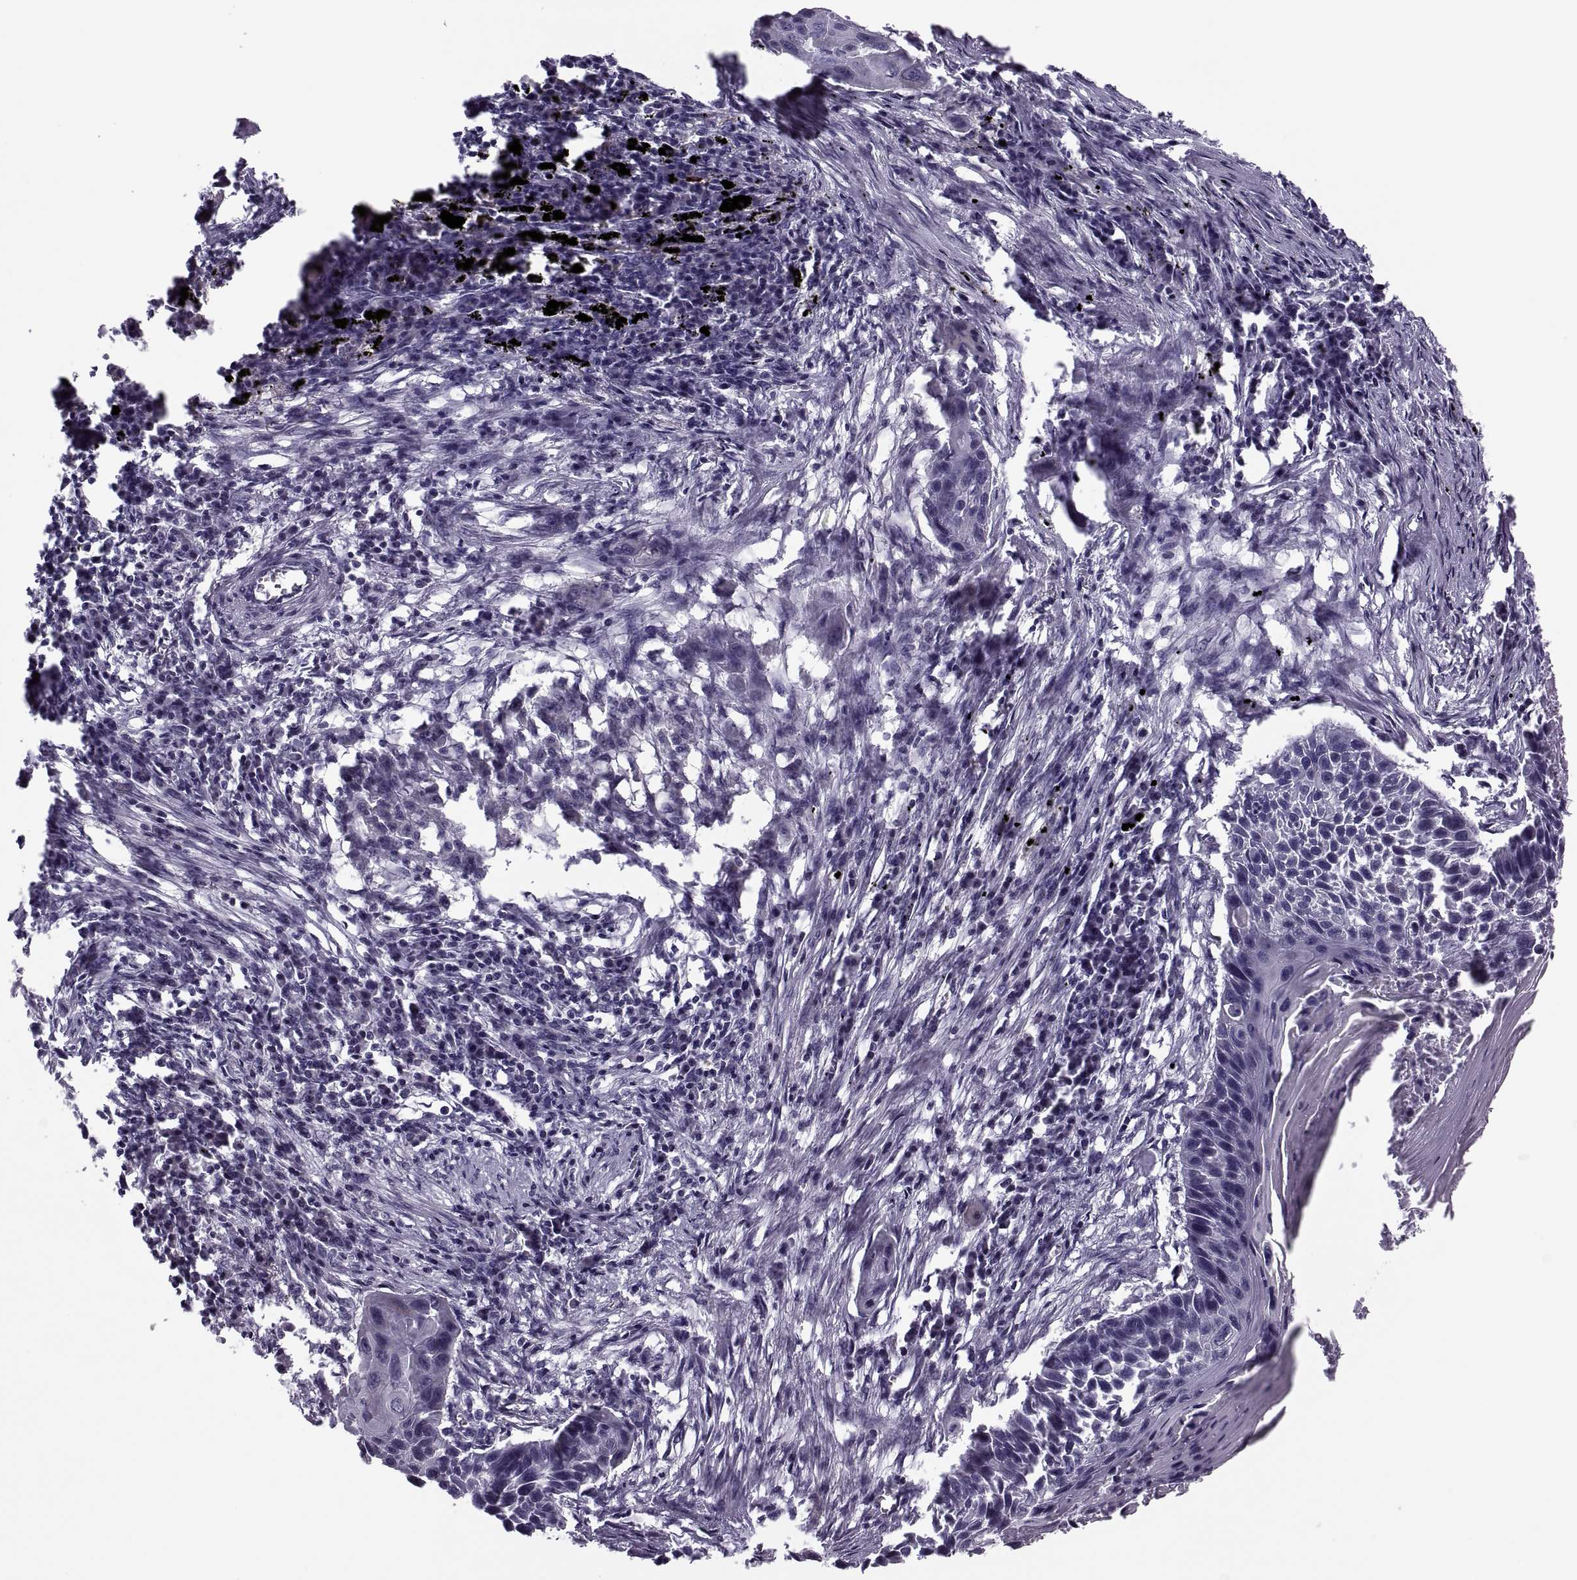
{"staining": {"intensity": "negative", "quantity": "none", "location": "none"}, "tissue": "lung cancer", "cell_type": "Tumor cells", "image_type": "cancer", "snomed": [{"axis": "morphology", "description": "Squamous cell carcinoma, NOS"}, {"axis": "topography", "description": "Lung"}], "caption": "Protein analysis of lung squamous cell carcinoma exhibits no significant staining in tumor cells.", "gene": "PRSS54", "patient": {"sex": "male", "age": 78}}